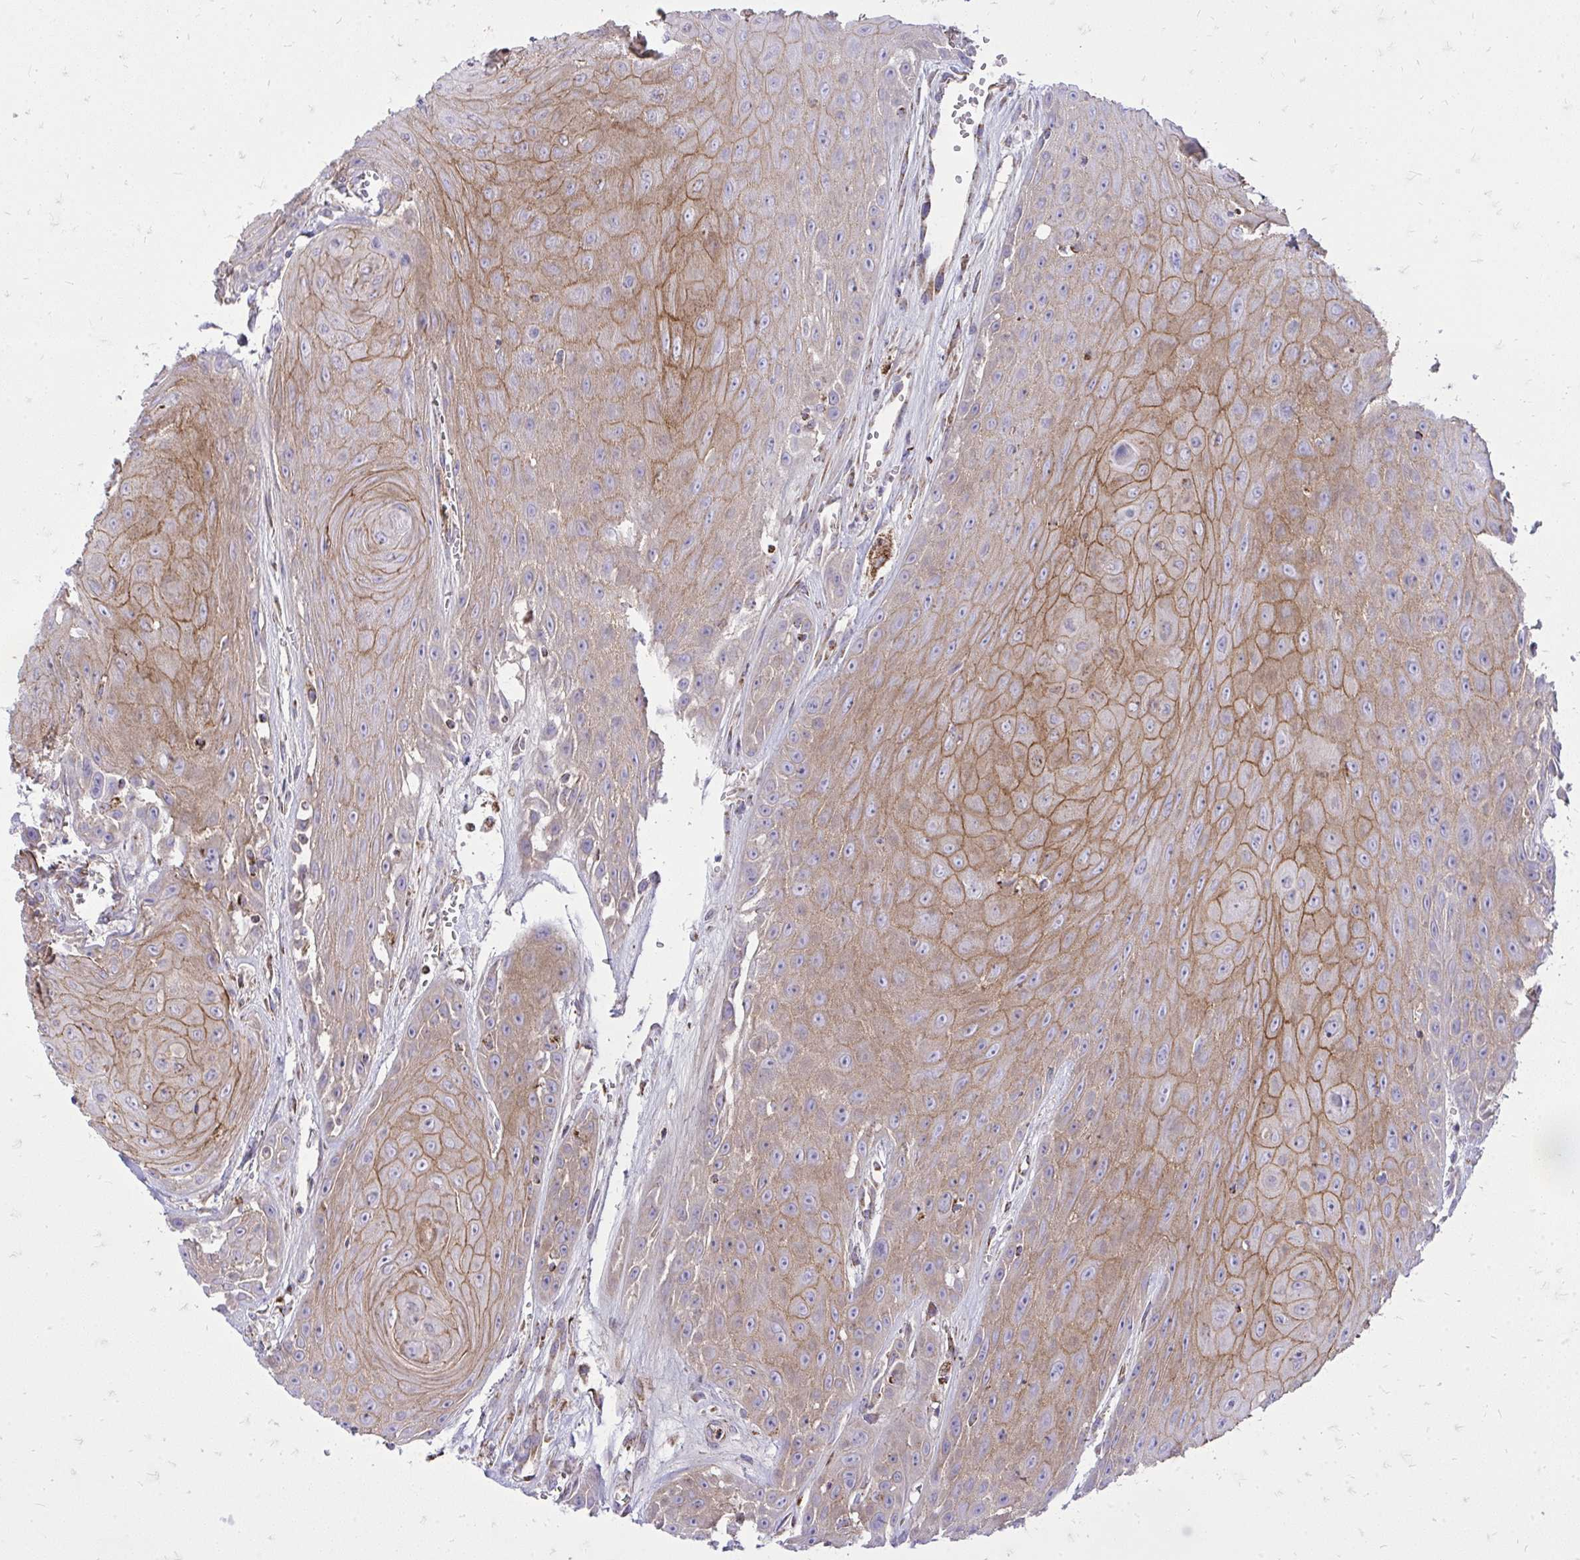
{"staining": {"intensity": "moderate", "quantity": "25%-75%", "location": "cytoplasmic/membranous"}, "tissue": "head and neck cancer", "cell_type": "Tumor cells", "image_type": "cancer", "snomed": [{"axis": "morphology", "description": "Squamous cell carcinoma, NOS"}, {"axis": "topography", "description": "Oral tissue"}, {"axis": "topography", "description": "Head-Neck"}], "caption": "IHC photomicrograph of squamous cell carcinoma (head and neck) stained for a protein (brown), which demonstrates medium levels of moderate cytoplasmic/membranous expression in approximately 25%-75% of tumor cells.", "gene": "SPTBN2", "patient": {"sex": "male", "age": 81}}